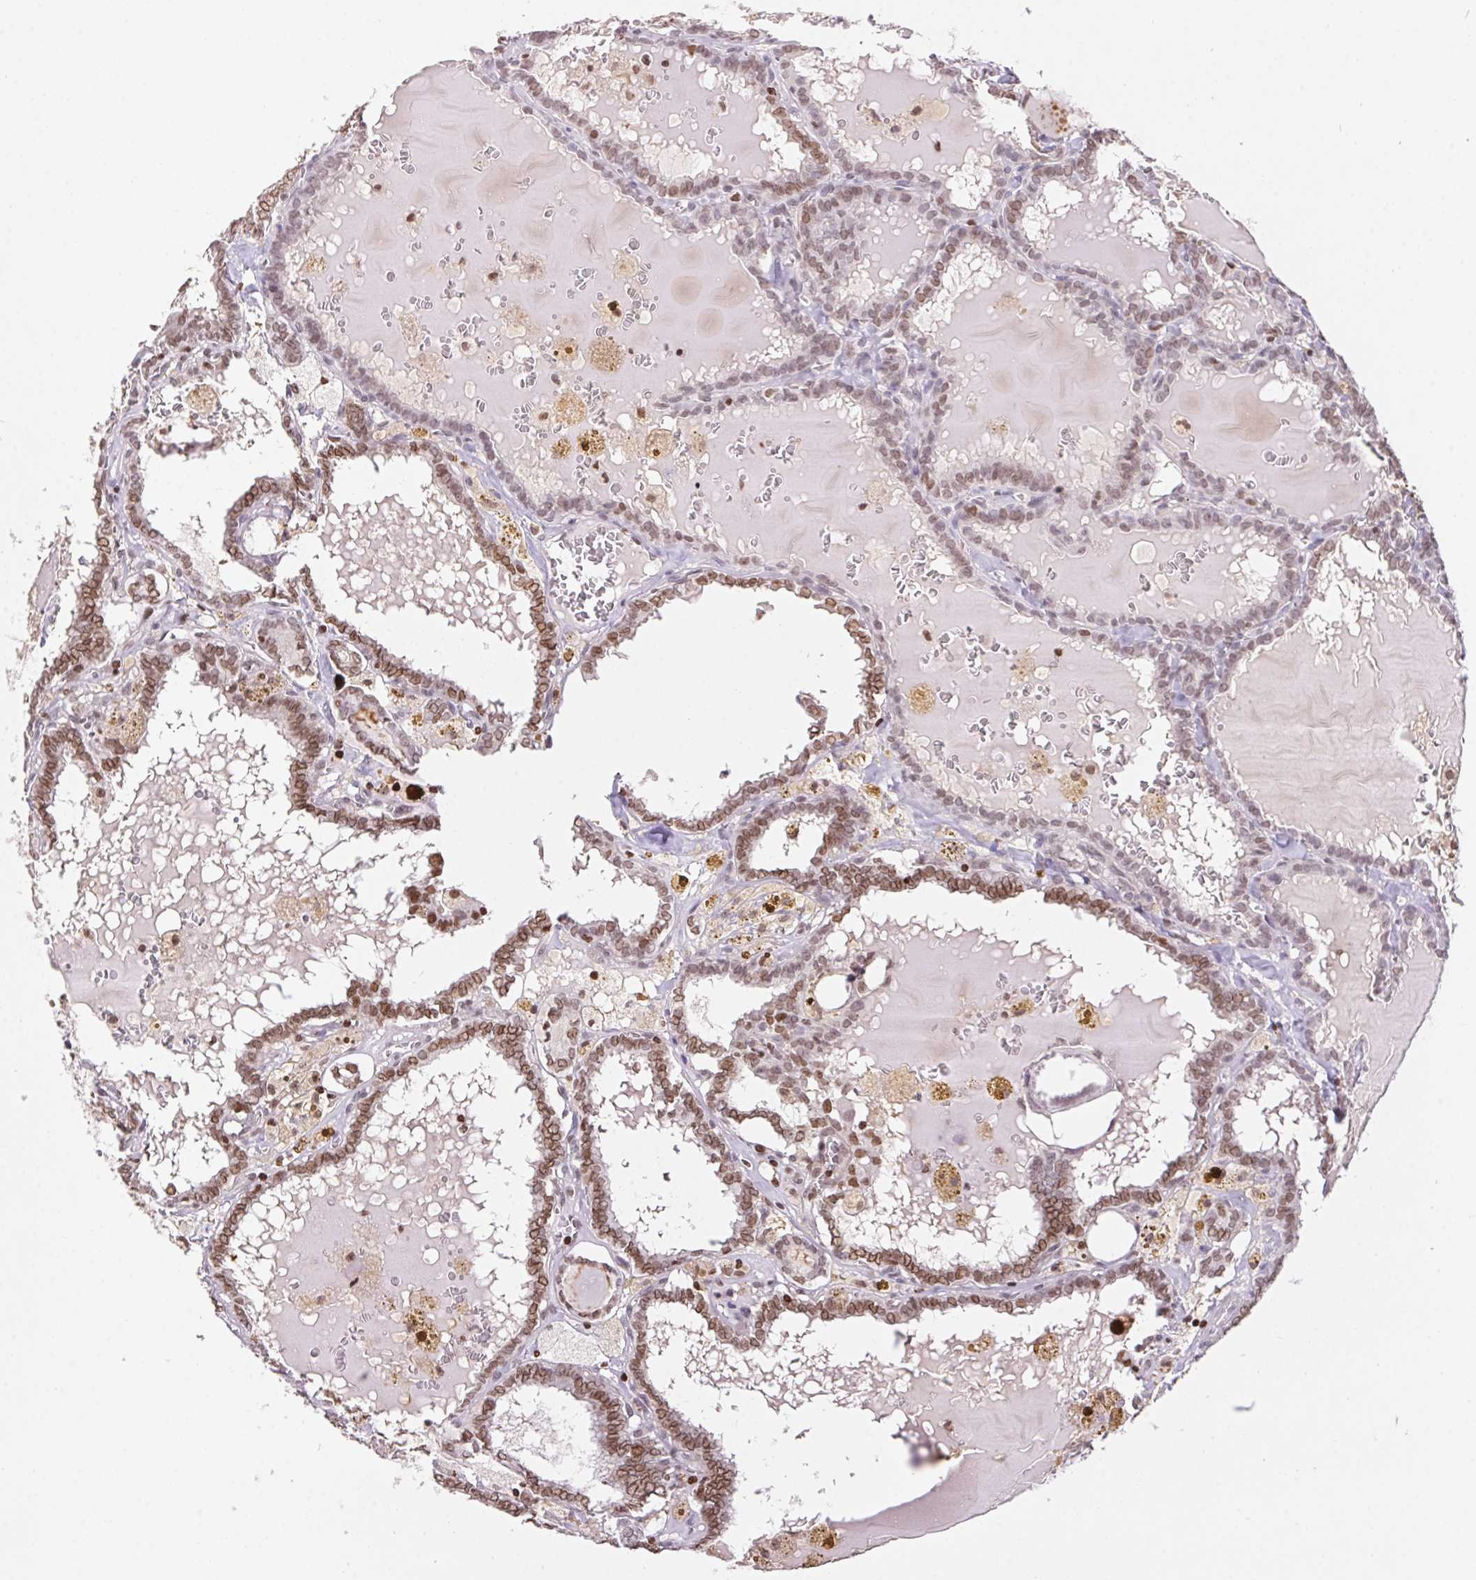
{"staining": {"intensity": "moderate", "quantity": ">75%", "location": "cytoplasmic/membranous,nuclear"}, "tissue": "thyroid cancer", "cell_type": "Tumor cells", "image_type": "cancer", "snomed": [{"axis": "morphology", "description": "Papillary adenocarcinoma, NOS"}, {"axis": "topography", "description": "Thyroid gland"}], "caption": "Immunohistochemistry (DAB) staining of papillary adenocarcinoma (thyroid) reveals moderate cytoplasmic/membranous and nuclear protein staining in about >75% of tumor cells.", "gene": "POLD3", "patient": {"sex": "female", "age": 39}}